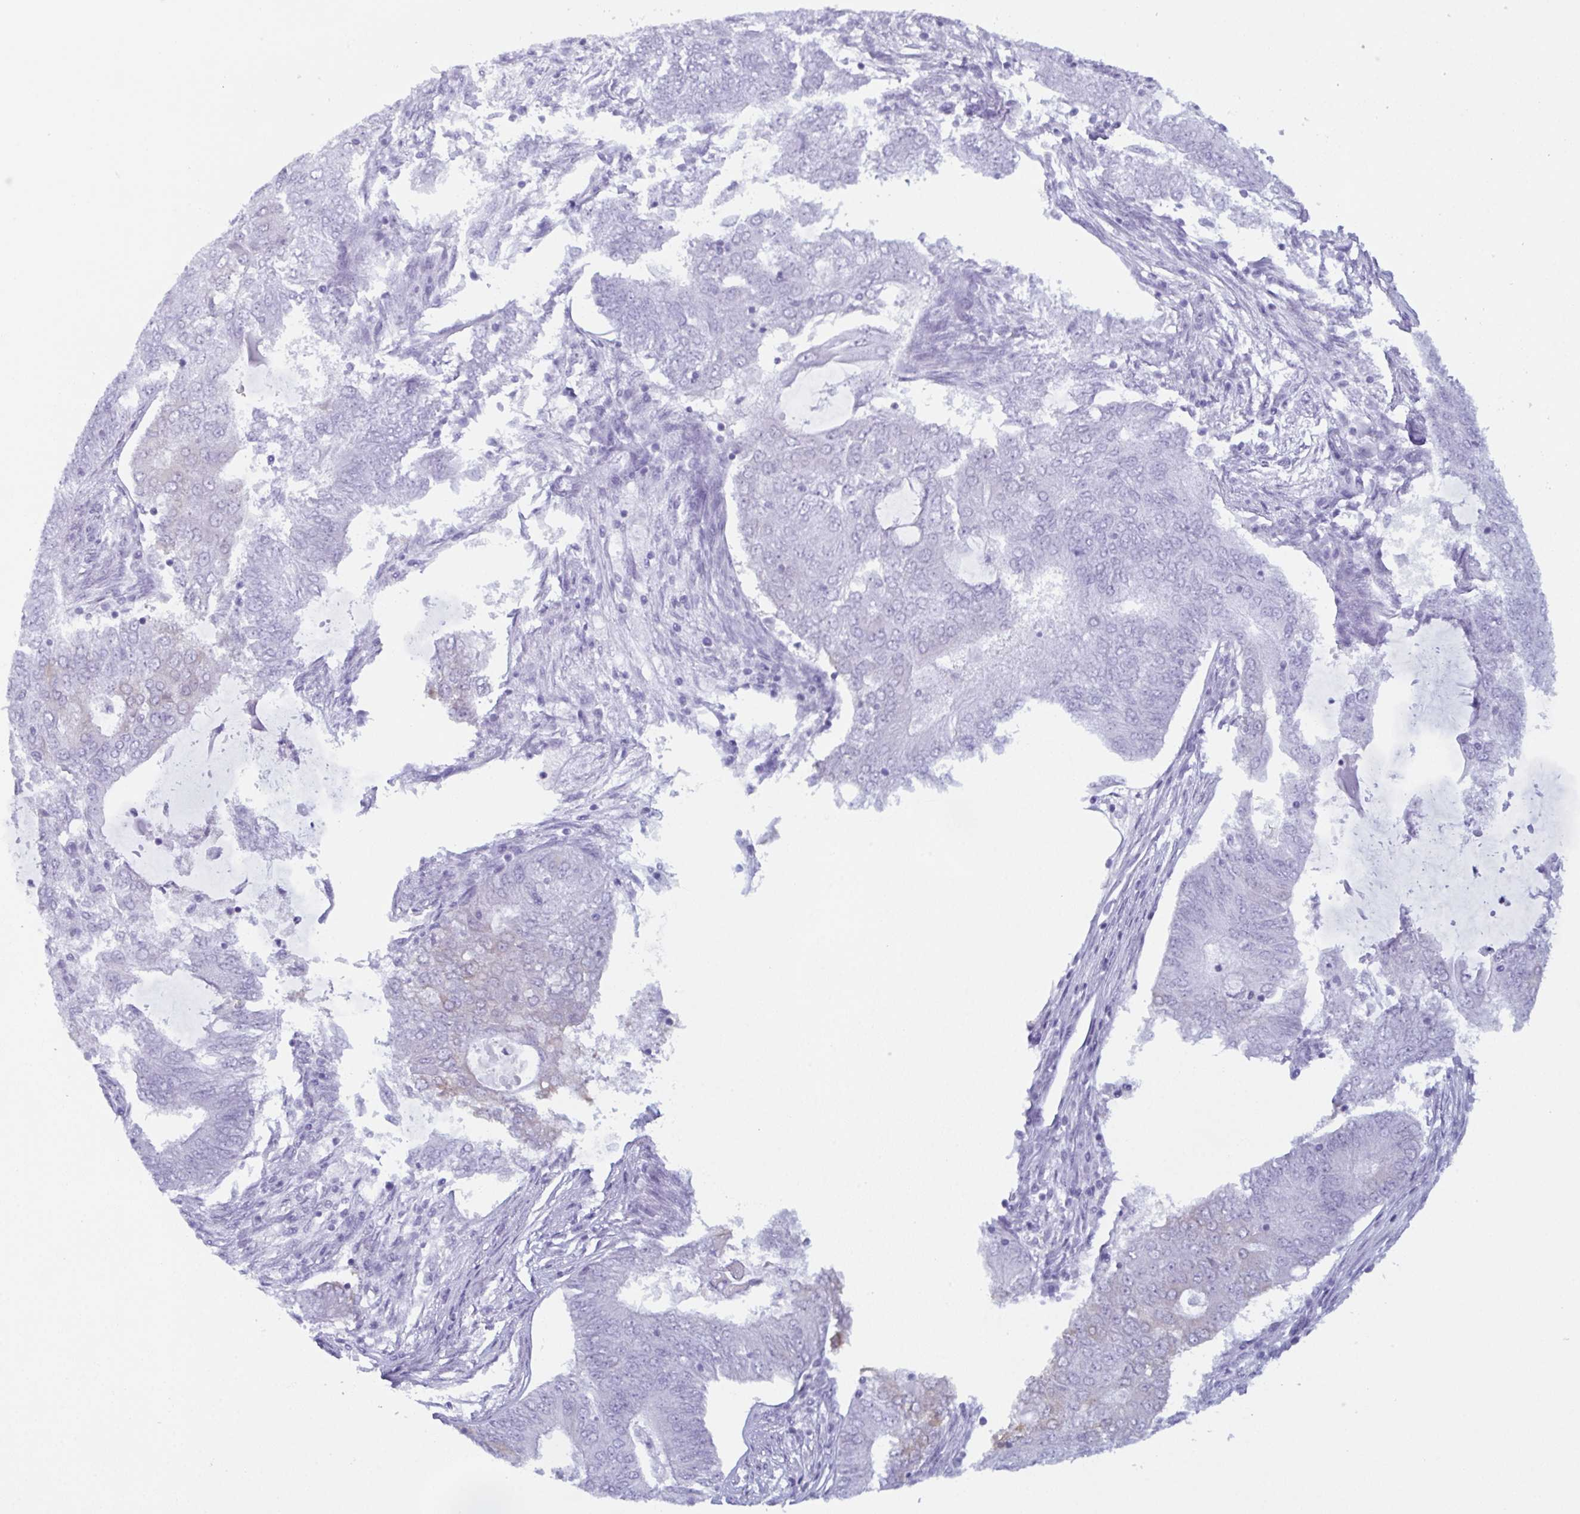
{"staining": {"intensity": "negative", "quantity": "none", "location": "none"}, "tissue": "endometrial cancer", "cell_type": "Tumor cells", "image_type": "cancer", "snomed": [{"axis": "morphology", "description": "Adenocarcinoma, NOS"}, {"axis": "topography", "description": "Endometrium"}], "caption": "A histopathology image of human endometrial cancer is negative for staining in tumor cells.", "gene": "RBM7", "patient": {"sex": "female", "age": 62}}